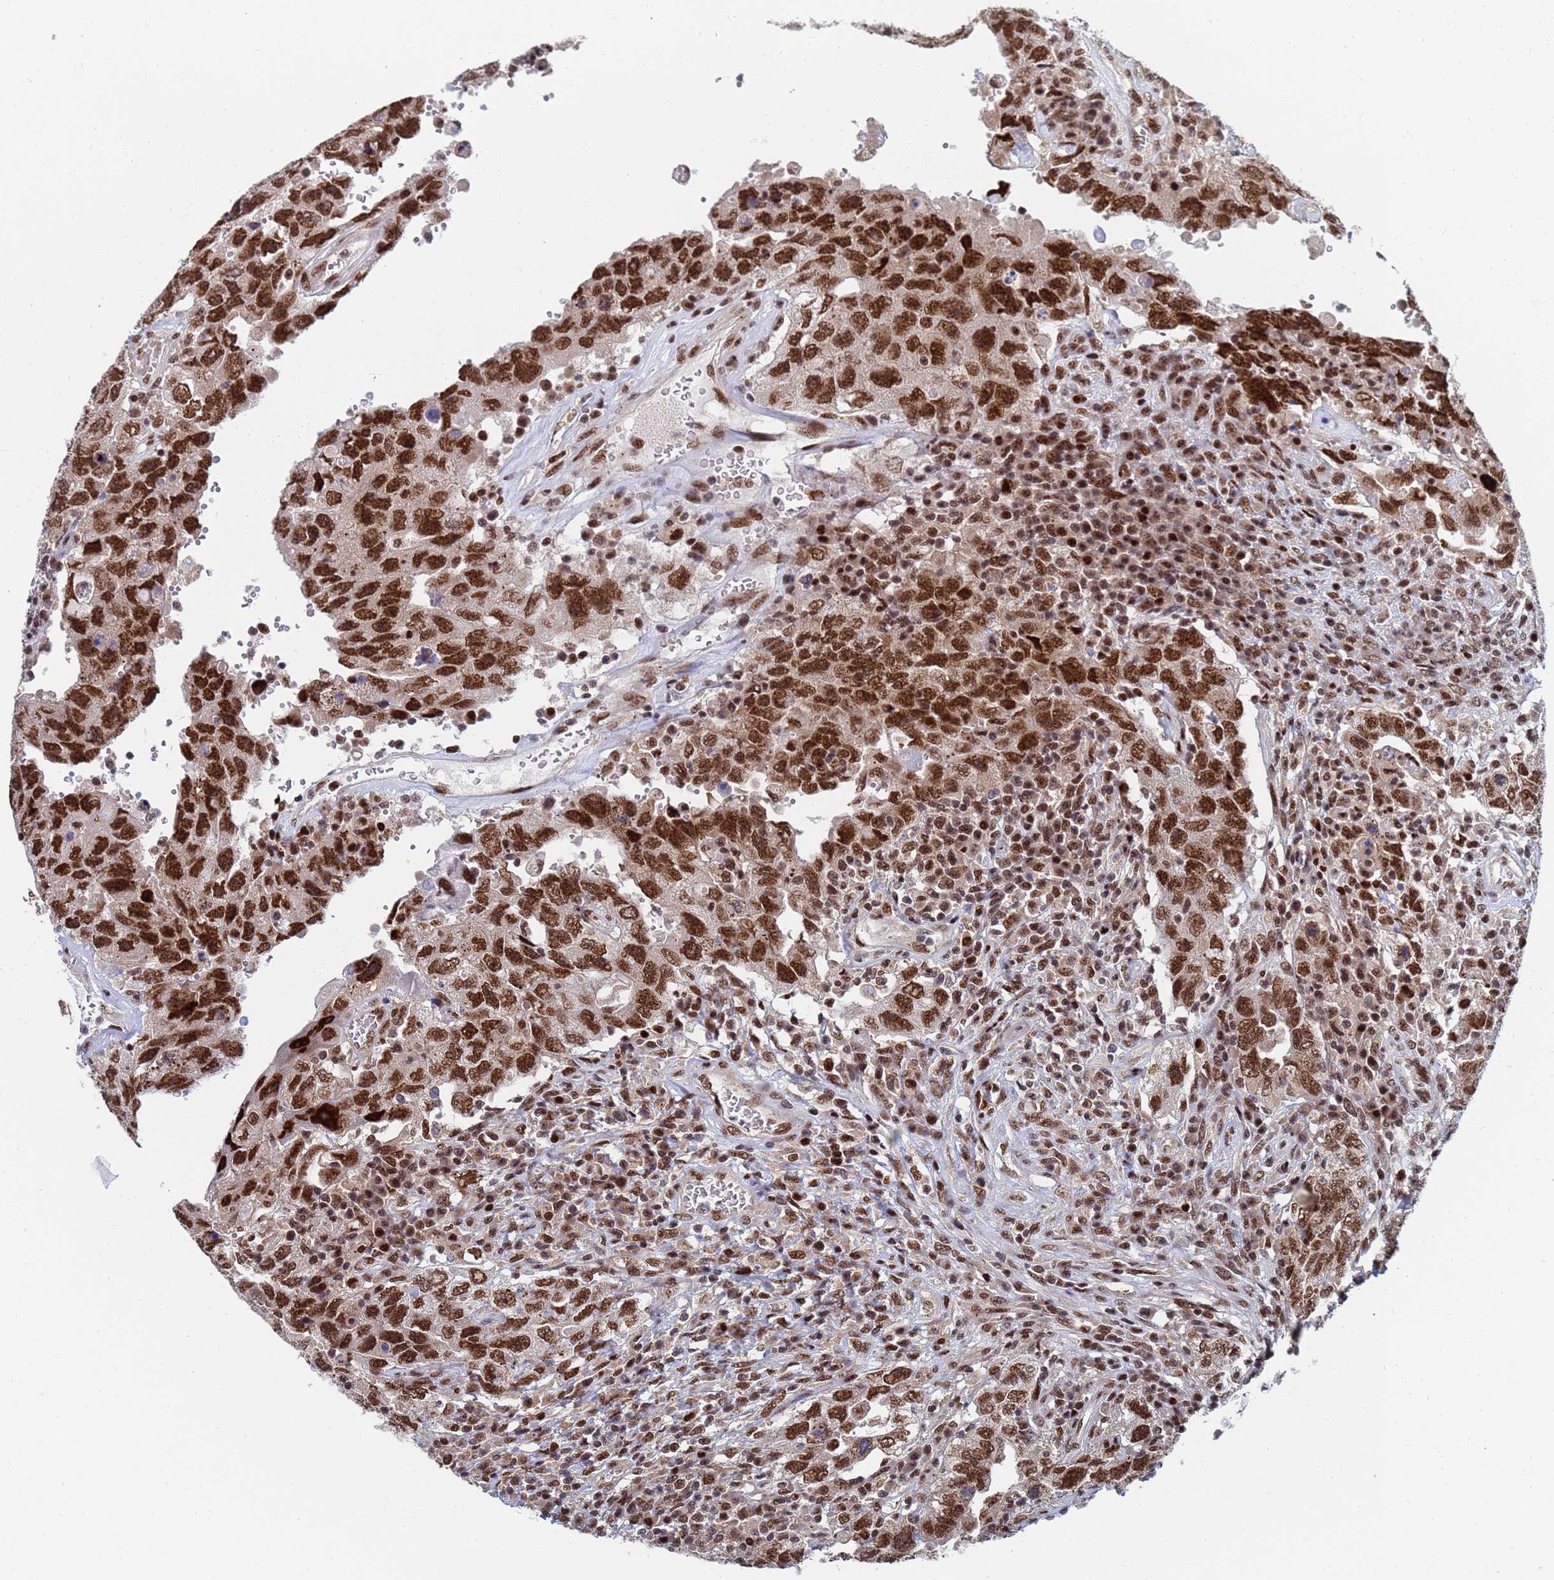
{"staining": {"intensity": "strong", "quantity": ">75%", "location": "nuclear"}, "tissue": "testis cancer", "cell_type": "Tumor cells", "image_type": "cancer", "snomed": [{"axis": "morphology", "description": "Carcinoma, Embryonal, NOS"}, {"axis": "topography", "description": "Testis"}], "caption": "This photomicrograph exhibits testis cancer stained with IHC to label a protein in brown. The nuclear of tumor cells show strong positivity for the protein. Nuclei are counter-stained blue.", "gene": "AP5Z1", "patient": {"sex": "male", "age": 26}}